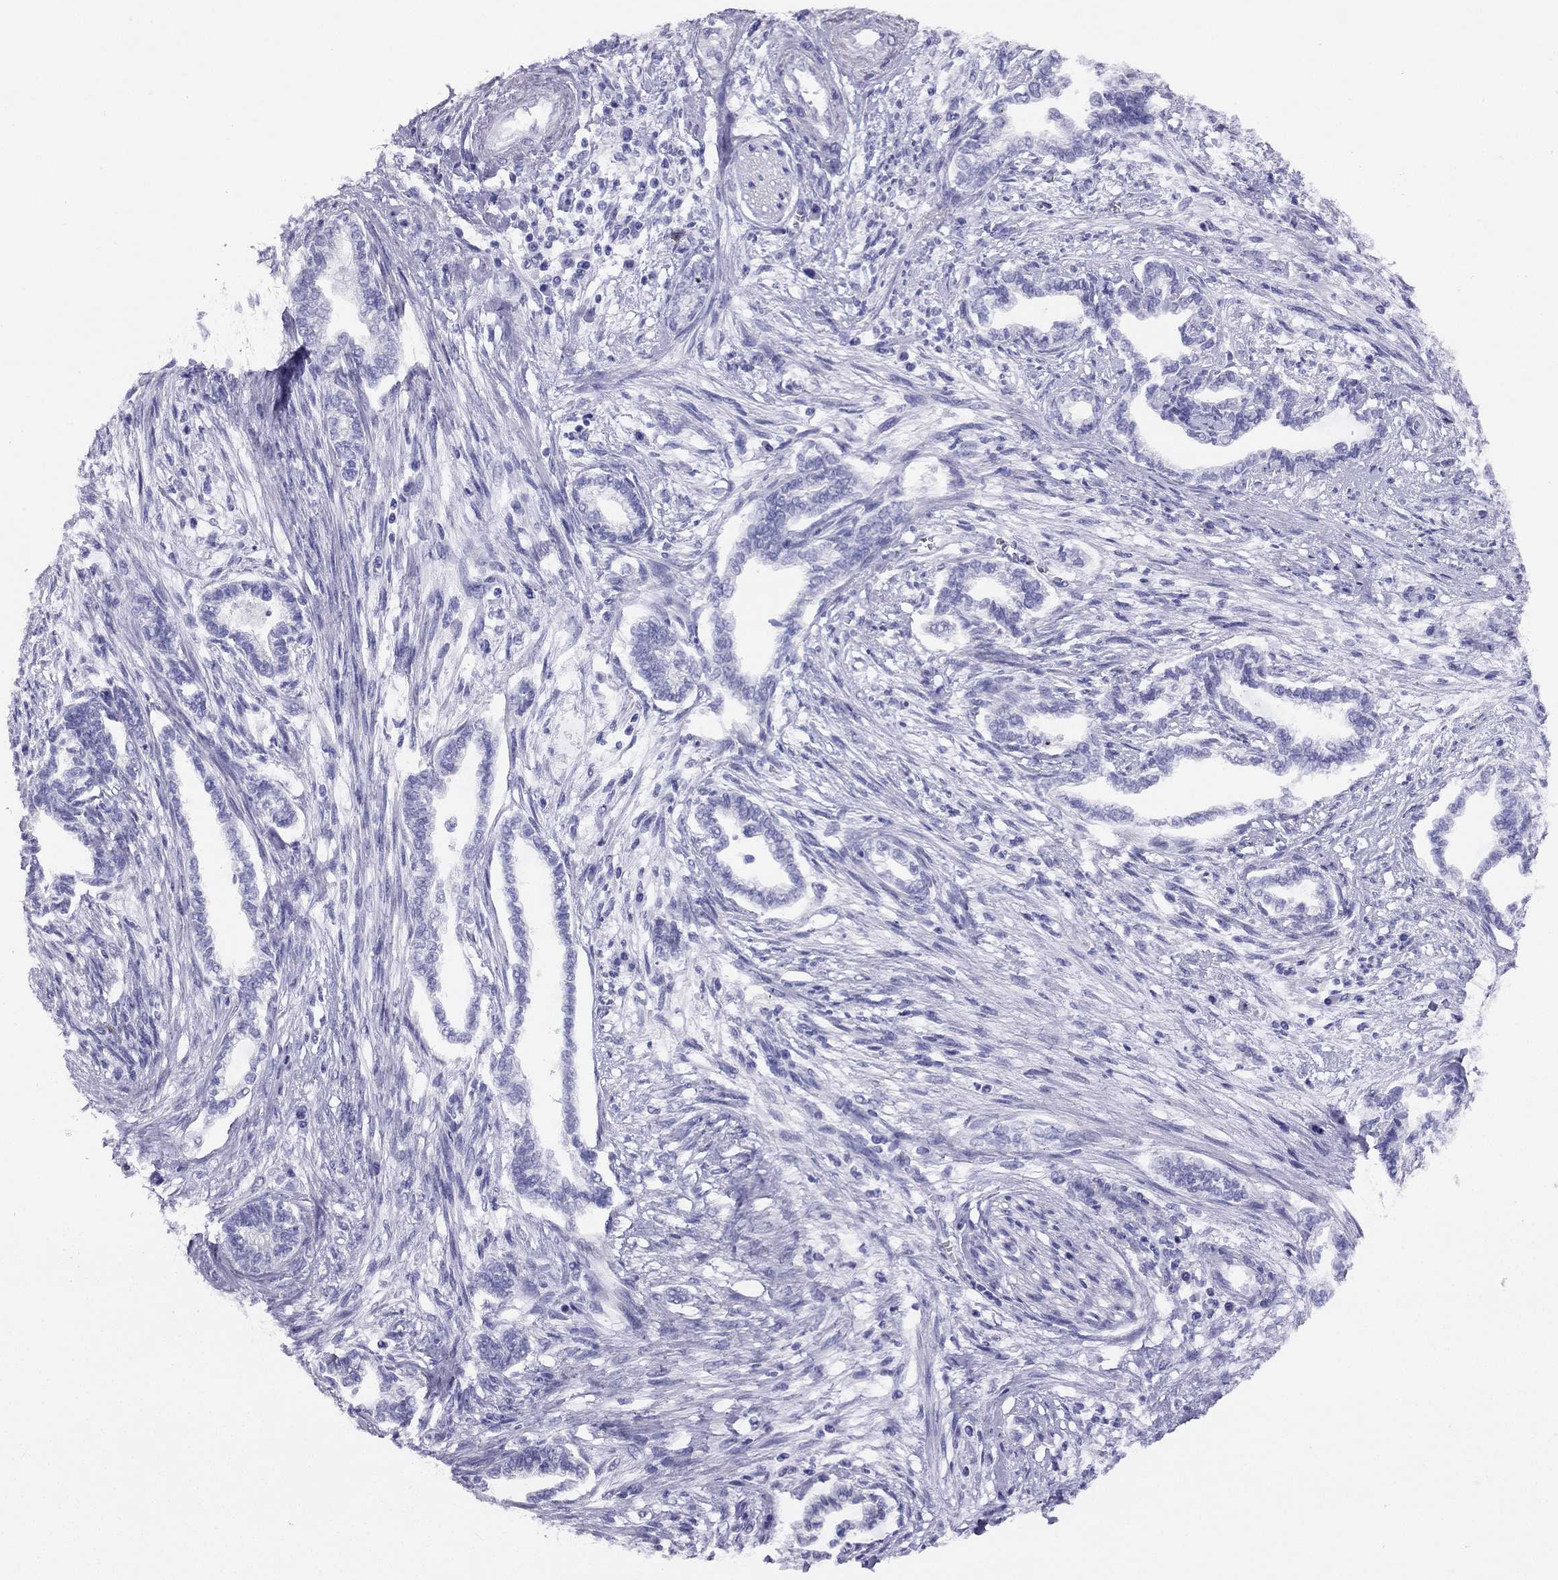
{"staining": {"intensity": "negative", "quantity": "none", "location": "none"}, "tissue": "cervical cancer", "cell_type": "Tumor cells", "image_type": "cancer", "snomed": [{"axis": "morphology", "description": "Adenocarcinoma, NOS"}, {"axis": "topography", "description": "Cervix"}], "caption": "This is an IHC image of human cervical adenocarcinoma. There is no expression in tumor cells.", "gene": "LRIT2", "patient": {"sex": "female", "age": 62}}